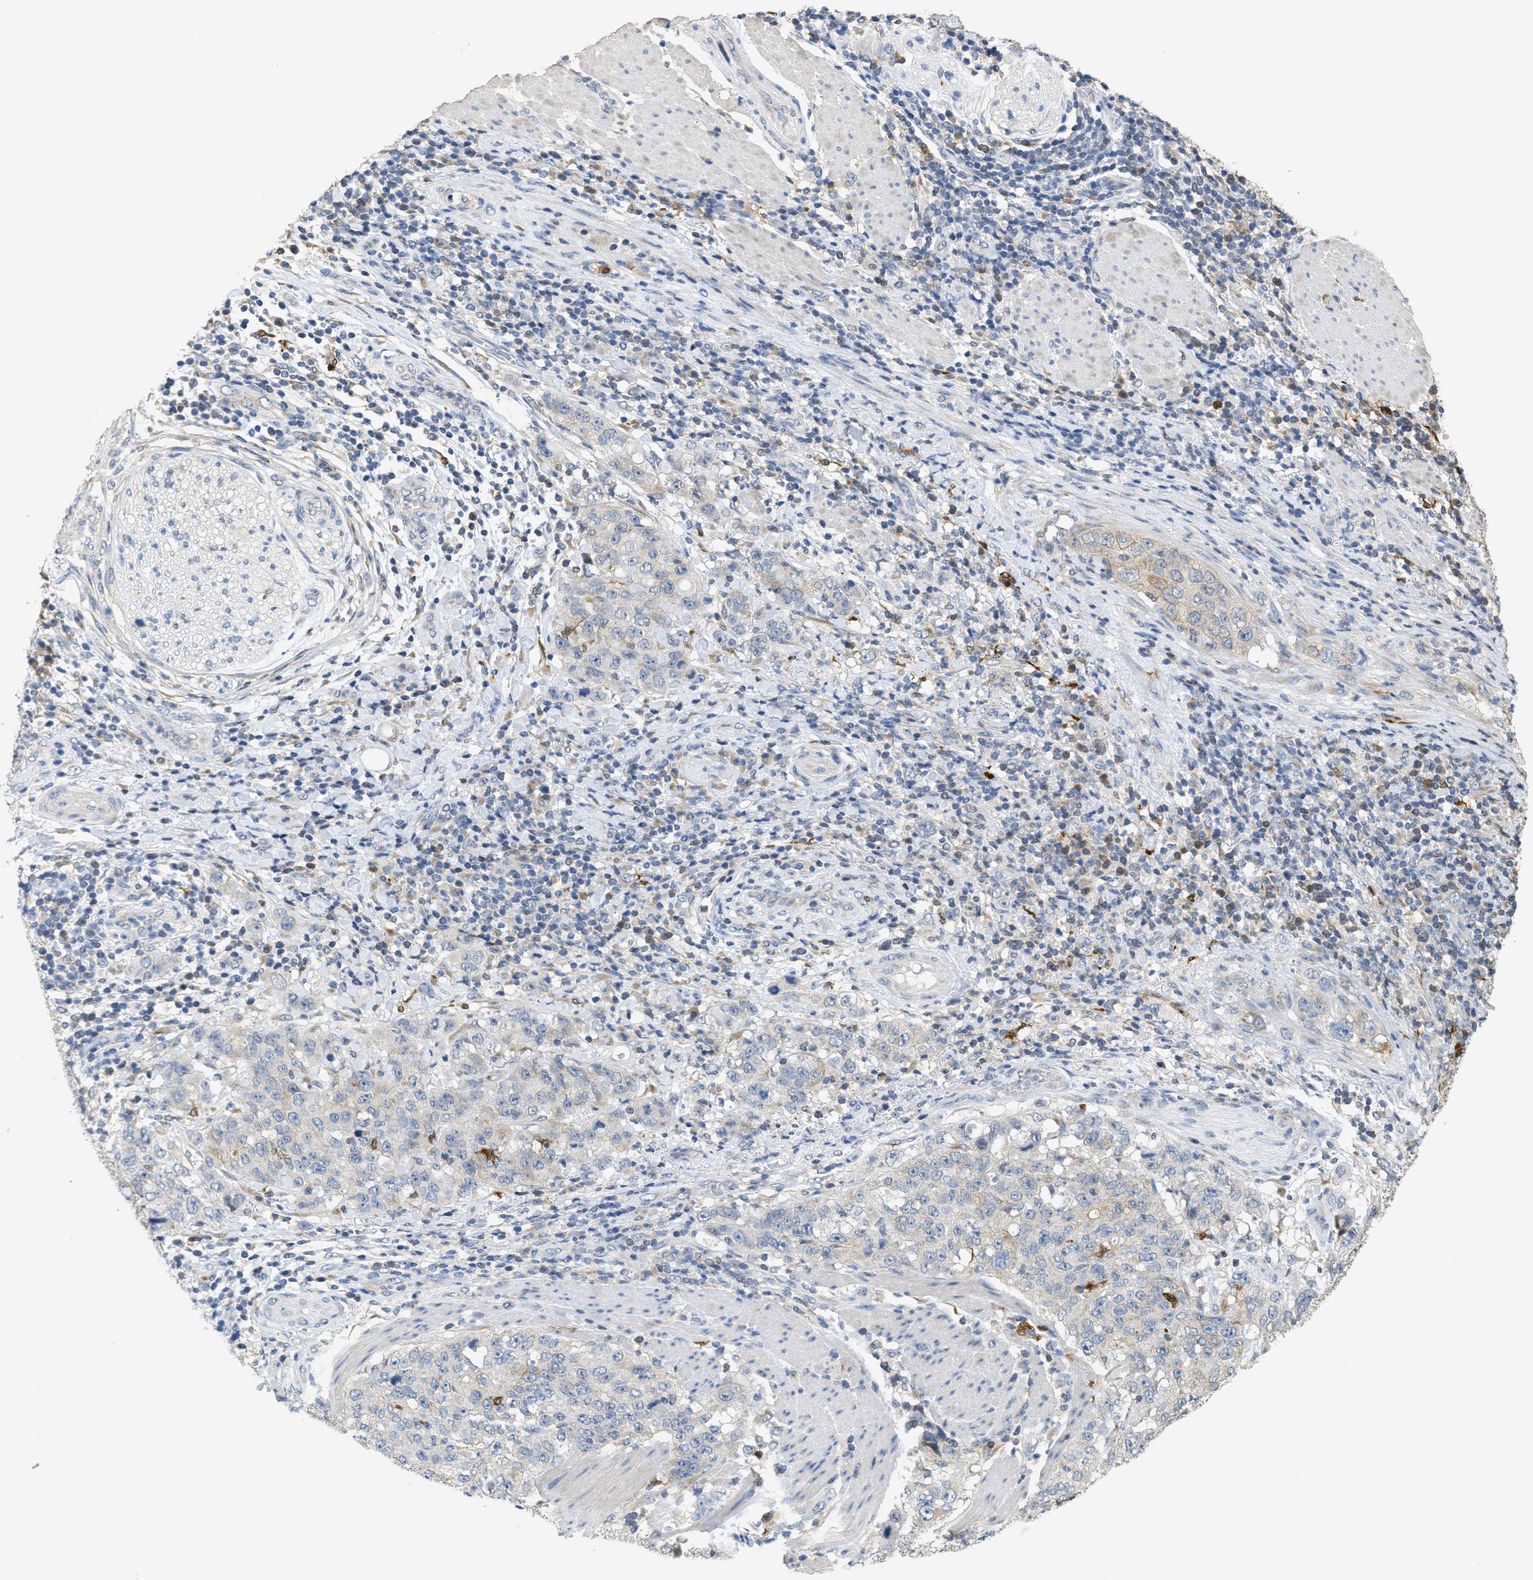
{"staining": {"intensity": "weak", "quantity": "<25%", "location": "cytoplasmic/membranous"}, "tissue": "stomach cancer", "cell_type": "Tumor cells", "image_type": "cancer", "snomed": [{"axis": "morphology", "description": "Adenocarcinoma, NOS"}, {"axis": "topography", "description": "Stomach"}], "caption": "Adenocarcinoma (stomach) was stained to show a protein in brown. There is no significant positivity in tumor cells.", "gene": "SFXN2", "patient": {"sex": "male", "age": 48}}